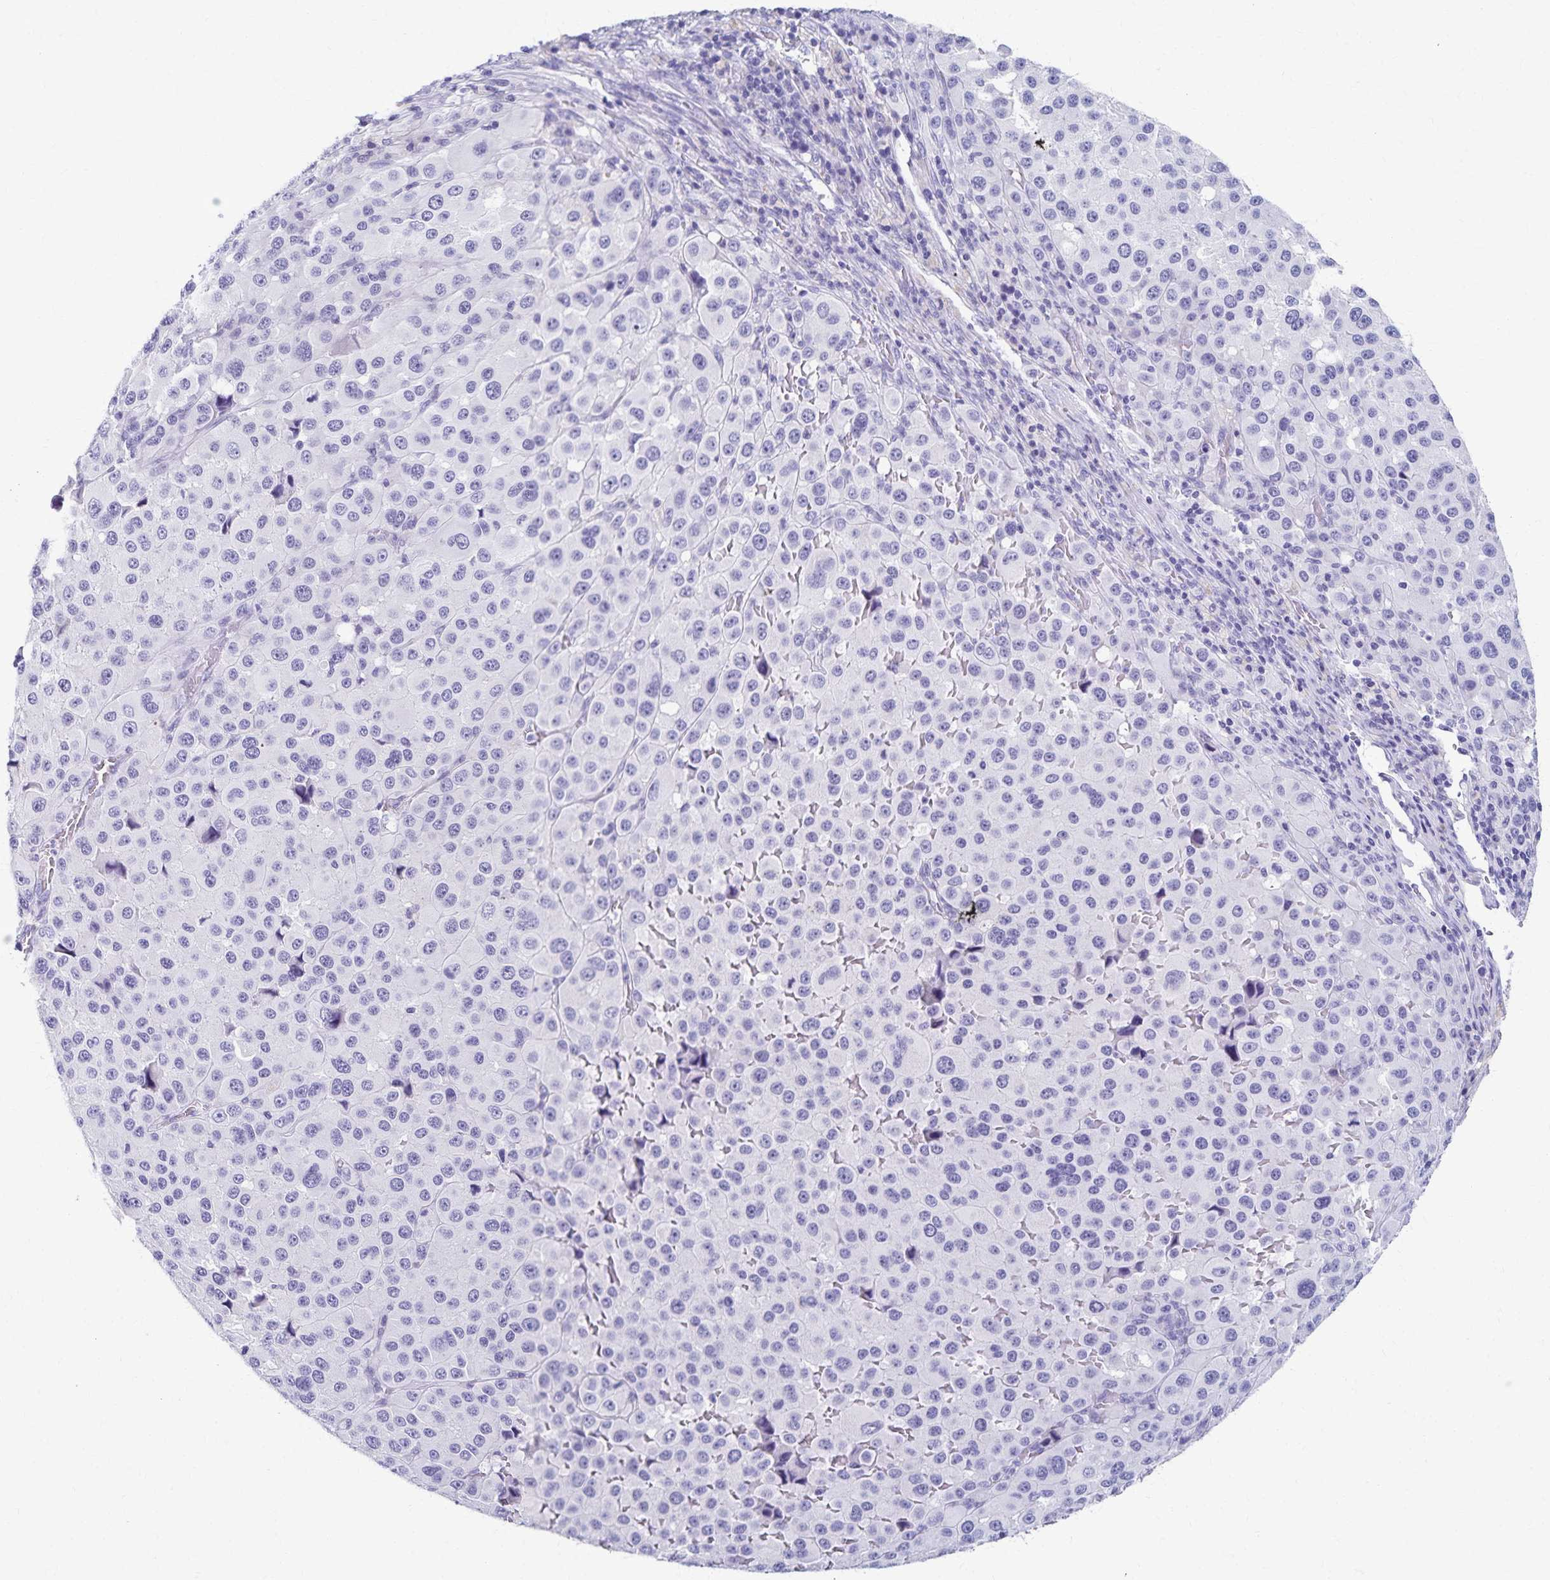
{"staining": {"intensity": "negative", "quantity": "none", "location": "none"}, "tissue": "melanoma", "cell_type": "Tumor cells", "image_type": "cancer", "snomed": [{"axis": "morphology", "description": "Malignant melanoma, Metastatic site"}, {"axis": "topography", "description": "Lymph node"}], "caption": "Tumor cells are negative for brown protein staining in melanoma.", "gene": "C2orf50", "patient": {"sex": "female", "age": 65}}